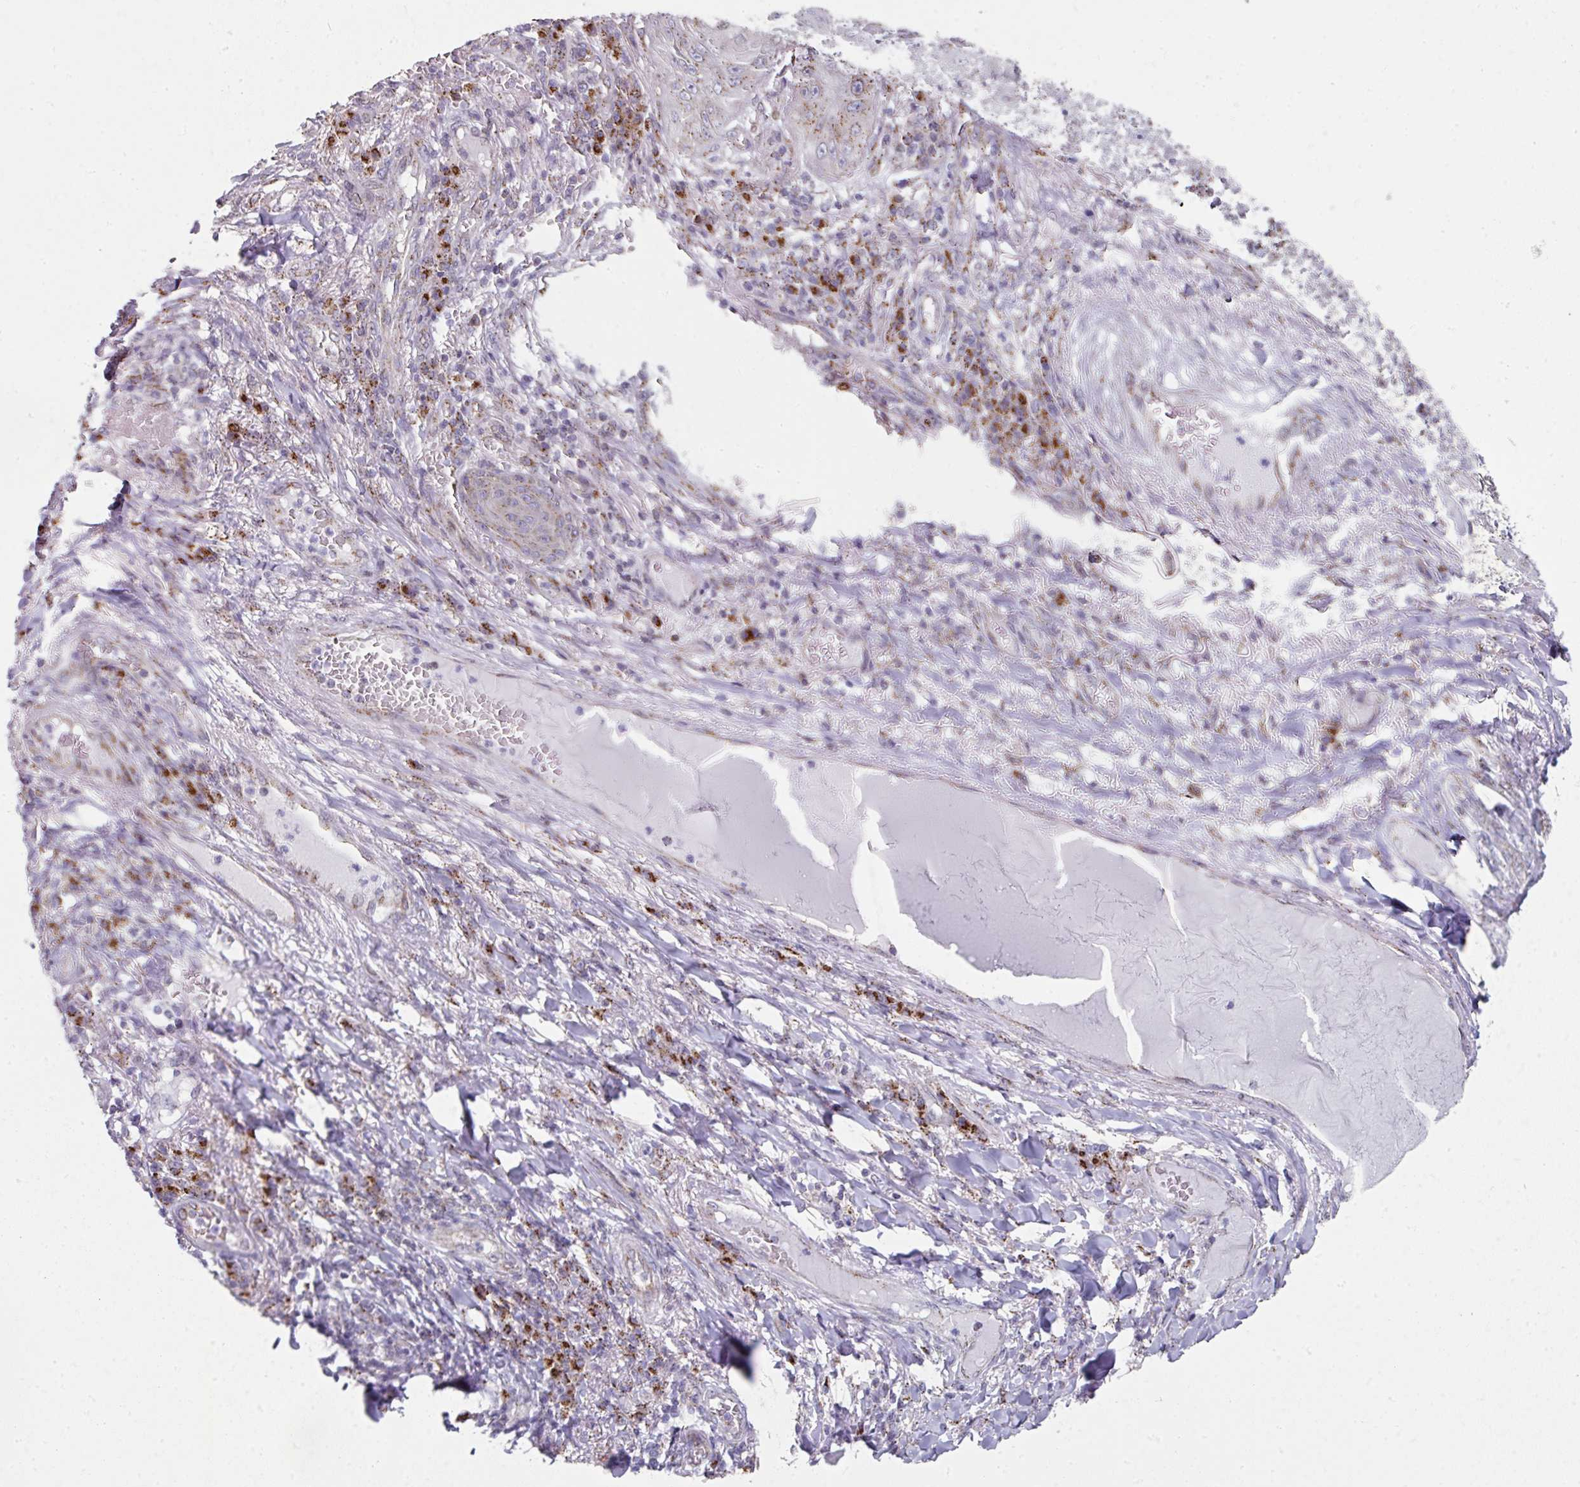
{"staining": {"intensity": "moderate", "quantity": "<25%", "location": "cytoplasmic/membranous"}, "tissue": "skin cancer", "cell_type": "Tumor cells", "image_type": "cancer", "snomed": [{"axis": "morphology", "description": "Squamous cell carcinoma, NOS"}, {"axis": "topography", "description": "Skin"}], "caption": "Immunohistochemical staining of human squamous cell carcinoma (skin) shows low levels of moderate cytoplasmic/membranous protein staining in about <25% of tumor cells.", "gene": "CCDC85B", "patient": {"sex": "male", "age": 70}}